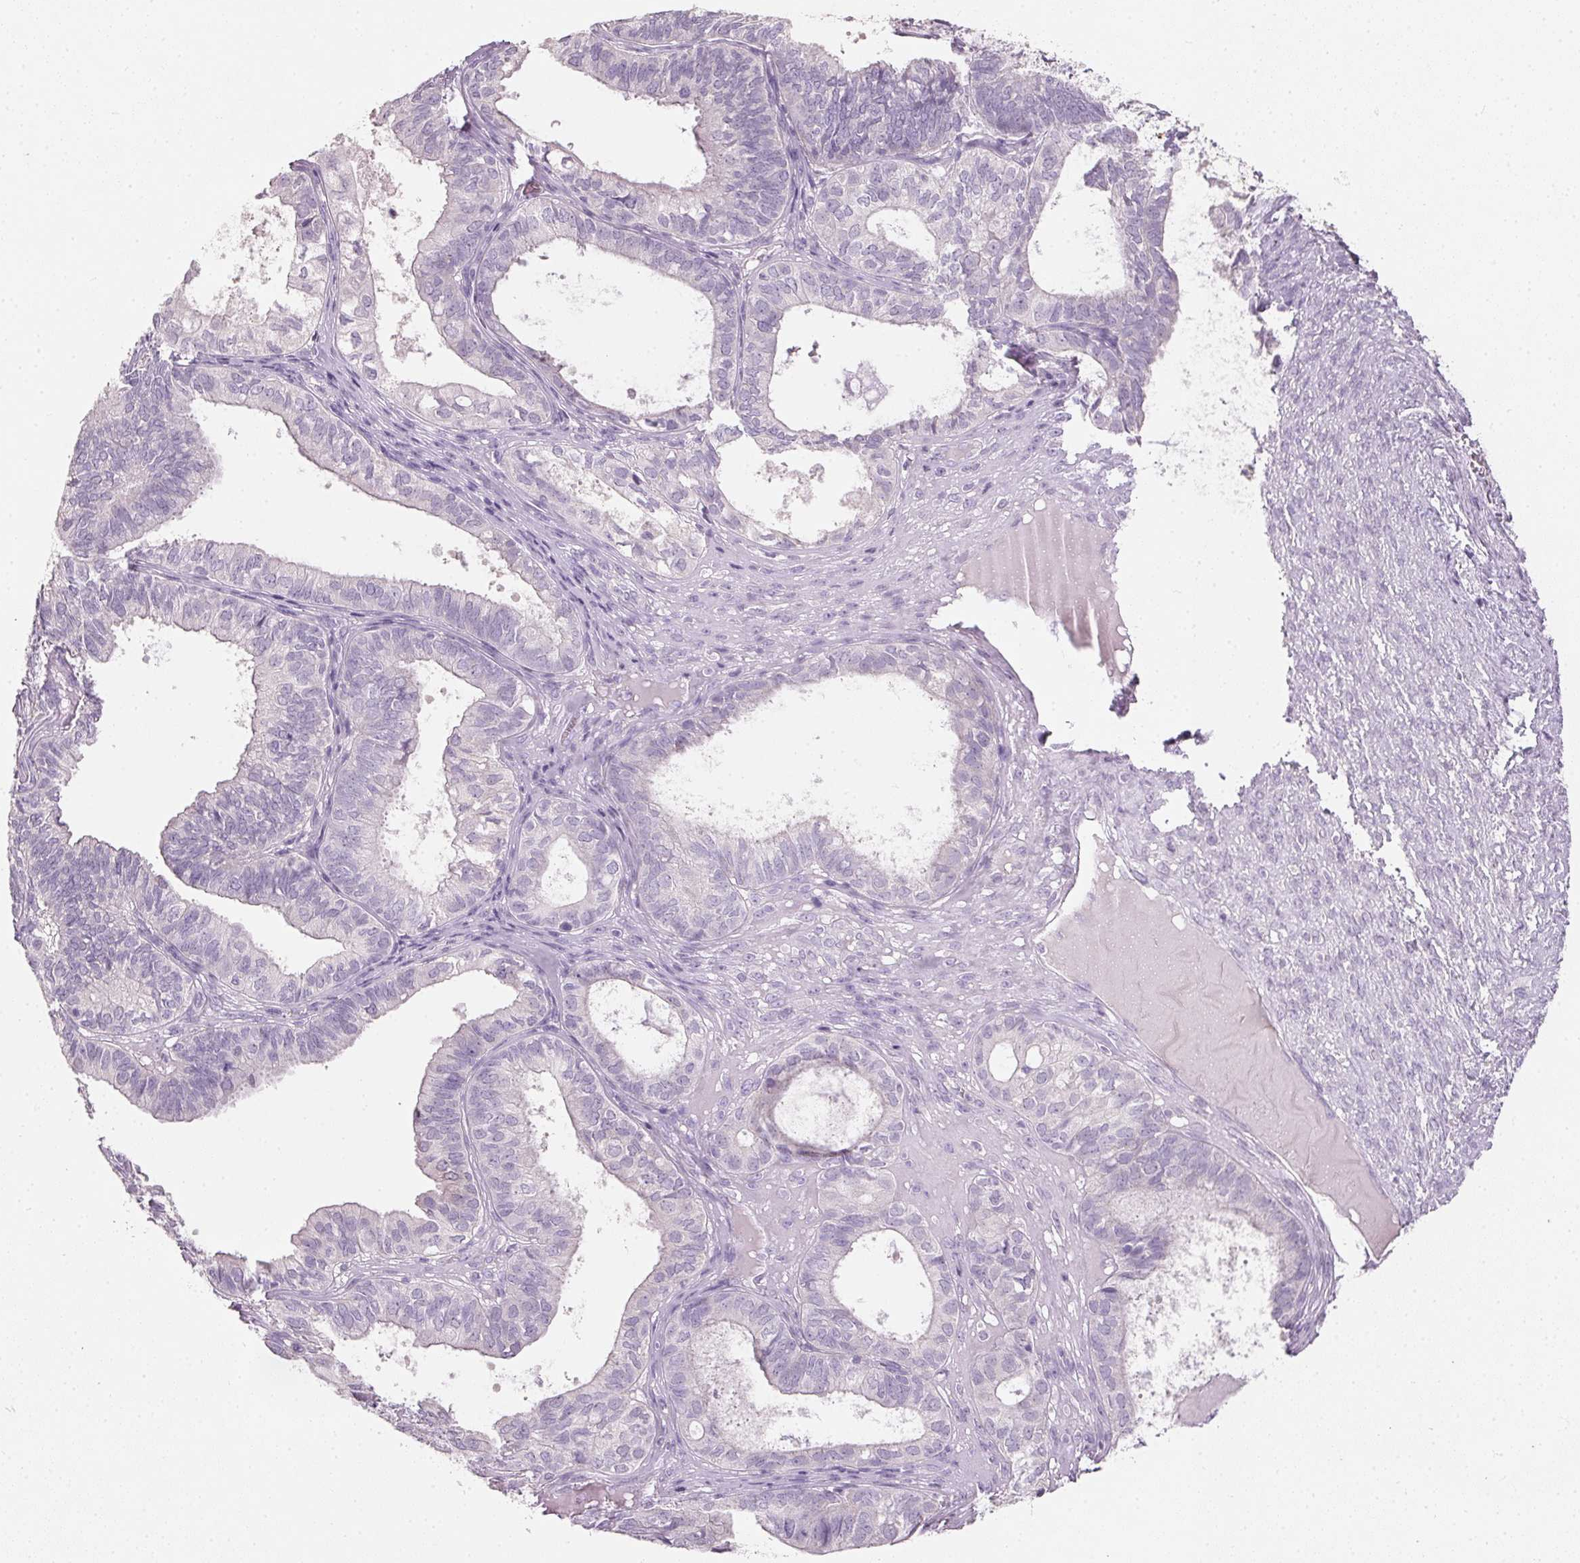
{"staining": {"intensity": "negative", "quantity": "none", "location": "none"}, "tissue": "ovarian cancer", "cell_type": "Tumor cells", "image_type": "cancer", "snomed": [{"axis": "morphology", "description": "Carcinoma, endometroid"}, {"axis": "topography", "description": "Ovary"}], "caption": "Immunohistochemistry (IHC) image of neoplastic tissue: ovarian endometroid carcinoma stained with DAB (3,3'-diaminobenzidine) exhibits no significant protein positivity in tumor cells.", "gene": "HSD17B1", "patient": {"sex": "female", "age": 64}}